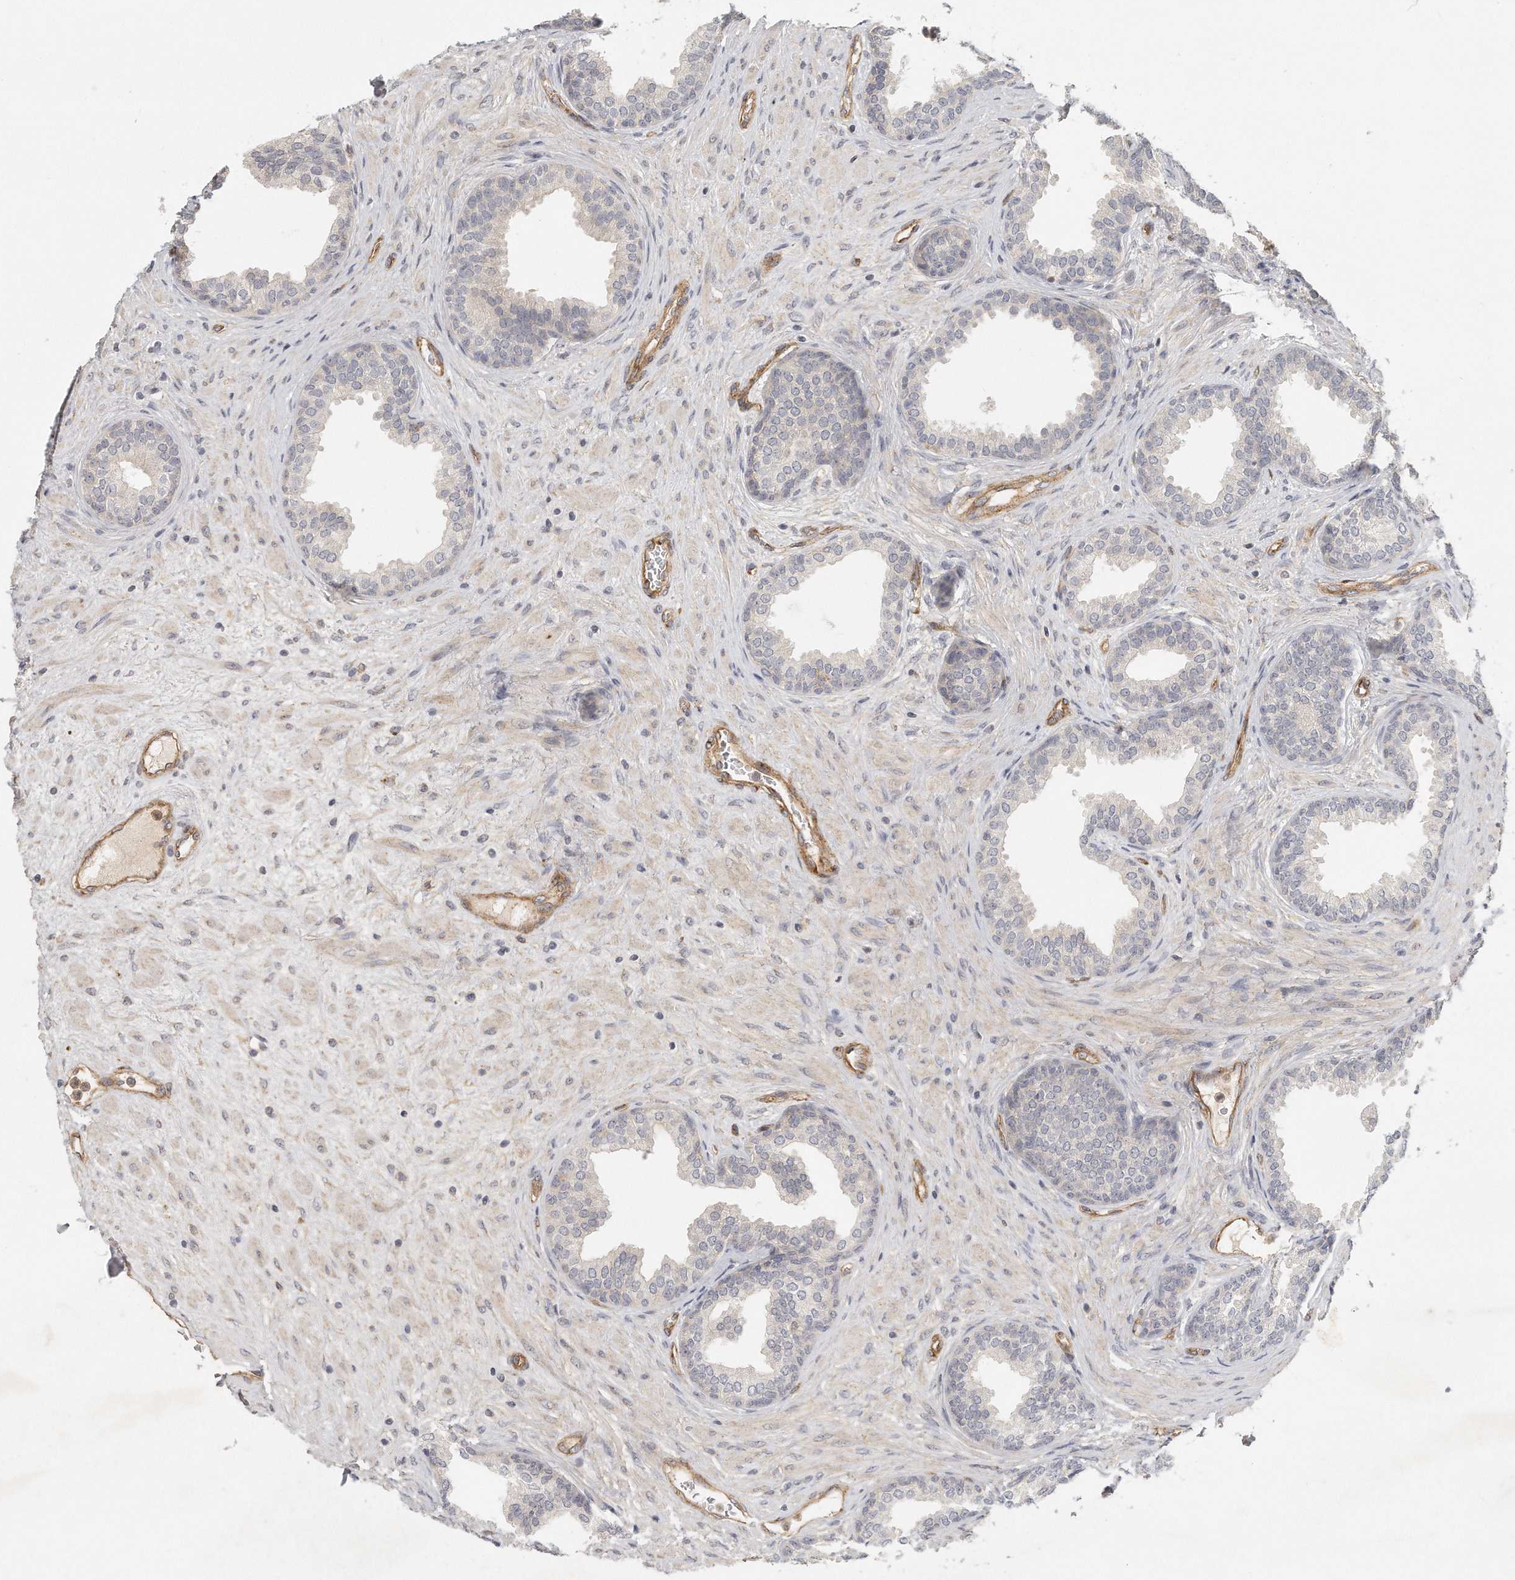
{"staining": {"intensity": "weak", "quantity": "<25%", "location": "cytoplasmic/membranous"}, "tissue": "prostate", "cell_type": "Glandular cells", "image_type": "normal", "snomed": [{"axis": "morphology", "description": "Normal tissue, NOS"}, {"axis": "topography", "description": "Prostate"}], "caption": "Immunohistochemistry (IHC) image of unremarkable prostate: prostate stained with DAB (3,3'-diaminobenzidine) exhibits no significant protein expression in glandular cells.", "gene": "MTERF4", "patient": {"sex": "male", "age": 76}}